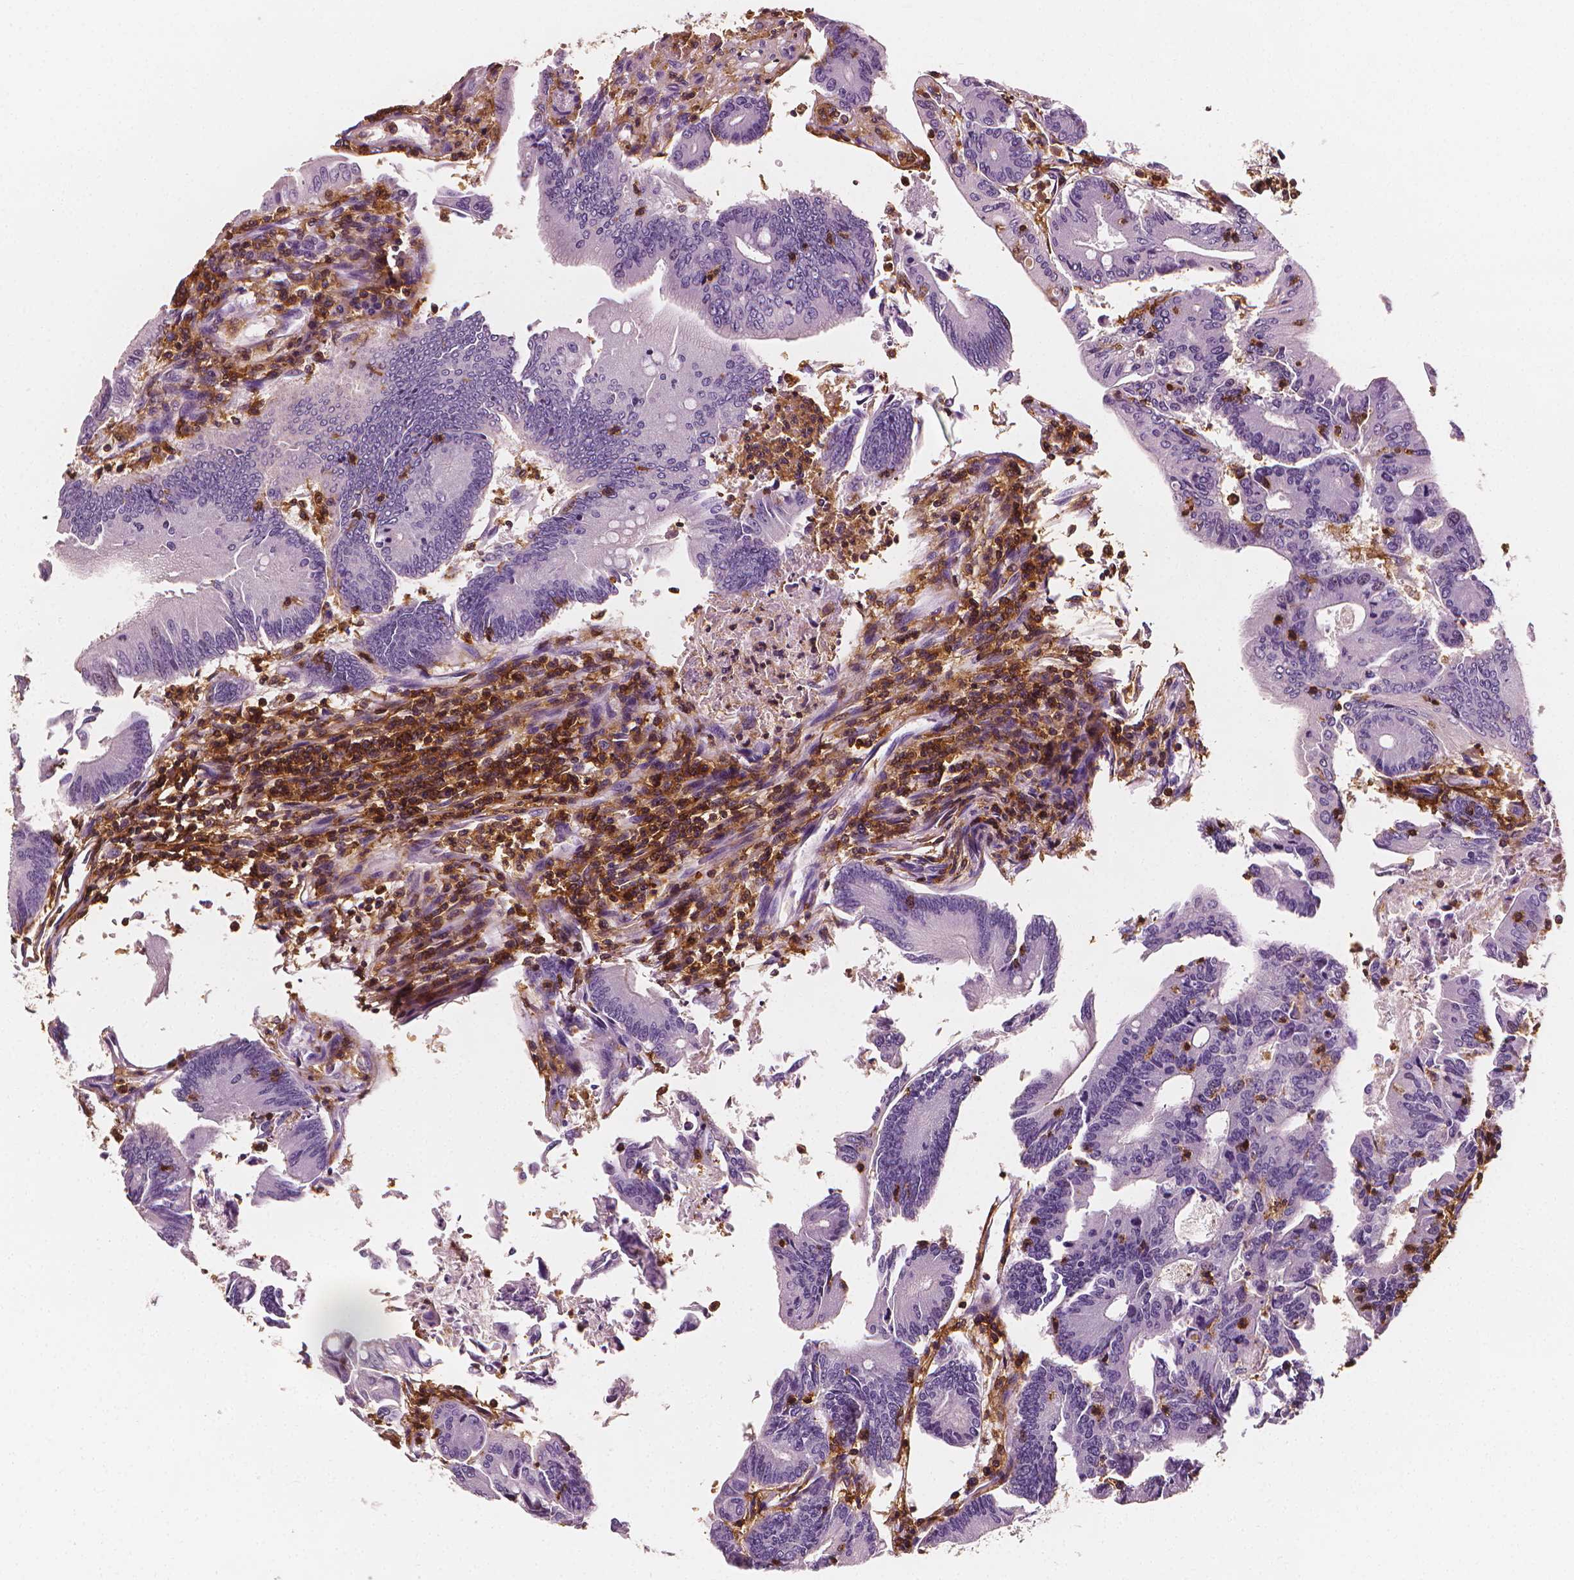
{"staining": {"intensity": "negative", "quantity": "none", "location": "none"}, "tissue": "colorectal cancer", "cell_type": "Tumor cells", "image_type": "cancer", "snomed": [{"axis": "morphology", "description": "Adenocarcinoma, NOS"}, {"axis": "topography", "description": "Colon"}], "caption": "Tumor cells show no significant staining in colorectal cancer.", "gene": "PTPRC", "patient": {"sex": "female", "age": 70}}